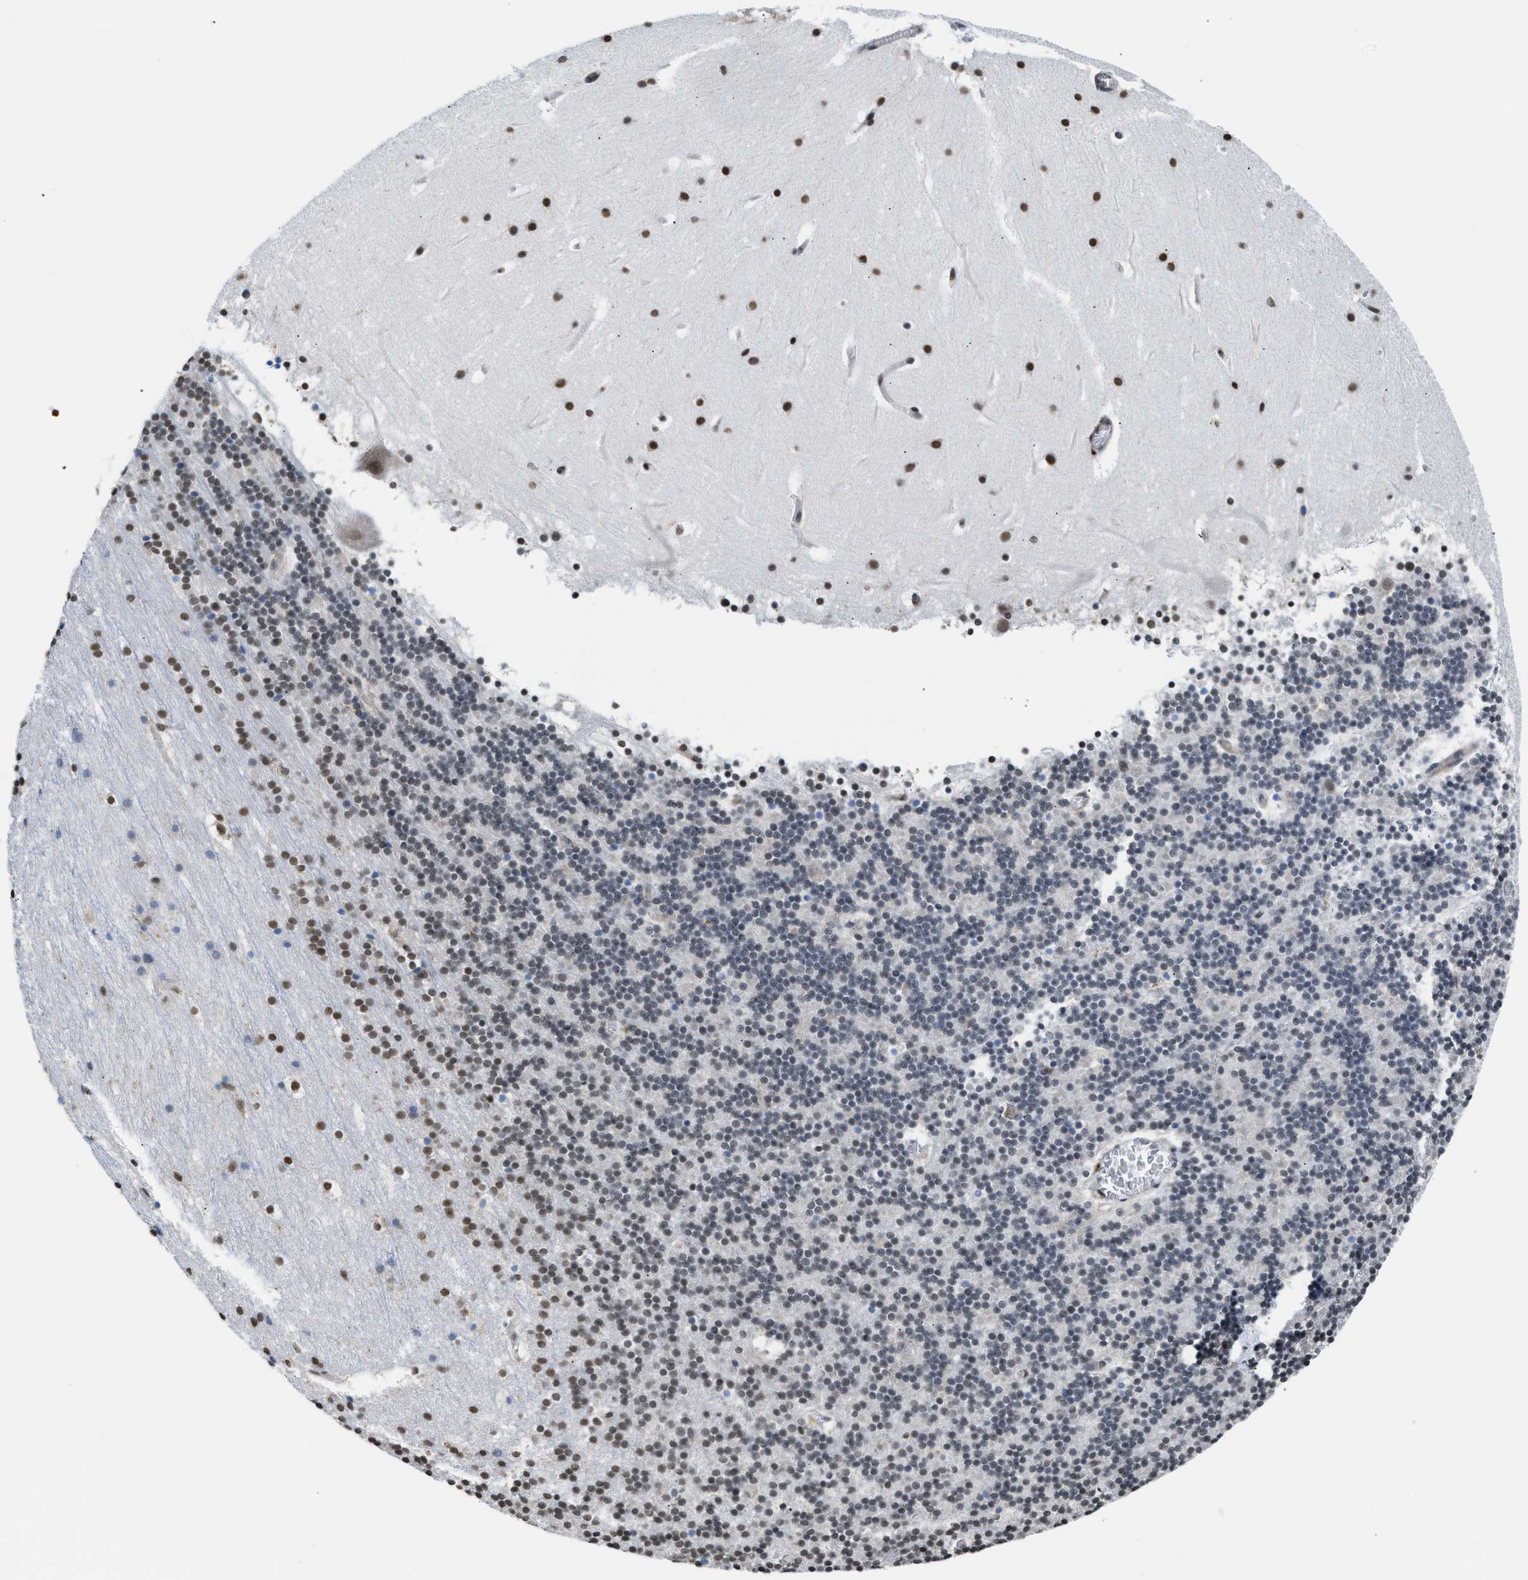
{"staining": {"intensity": "moderate", "quantity": "<25%", "location": "nuclear"}, "tissue": "cerebellum", "cell_type": "Cells in granular layer", "image_type": "normal", "snomed": [{"axis": "morphology", "description": "Normal tissue, NOS"}, {"axis": "topography", "description": "Cerebellum"}], "caption": "A micrograph showing moderate nuclear expression in approximately <25% of cells in granular layer in normal cerebellum, as visualized by brown immunohistochemical staining.", "gene": "STK10", "patient": {"sex": "male", "age": 45}}